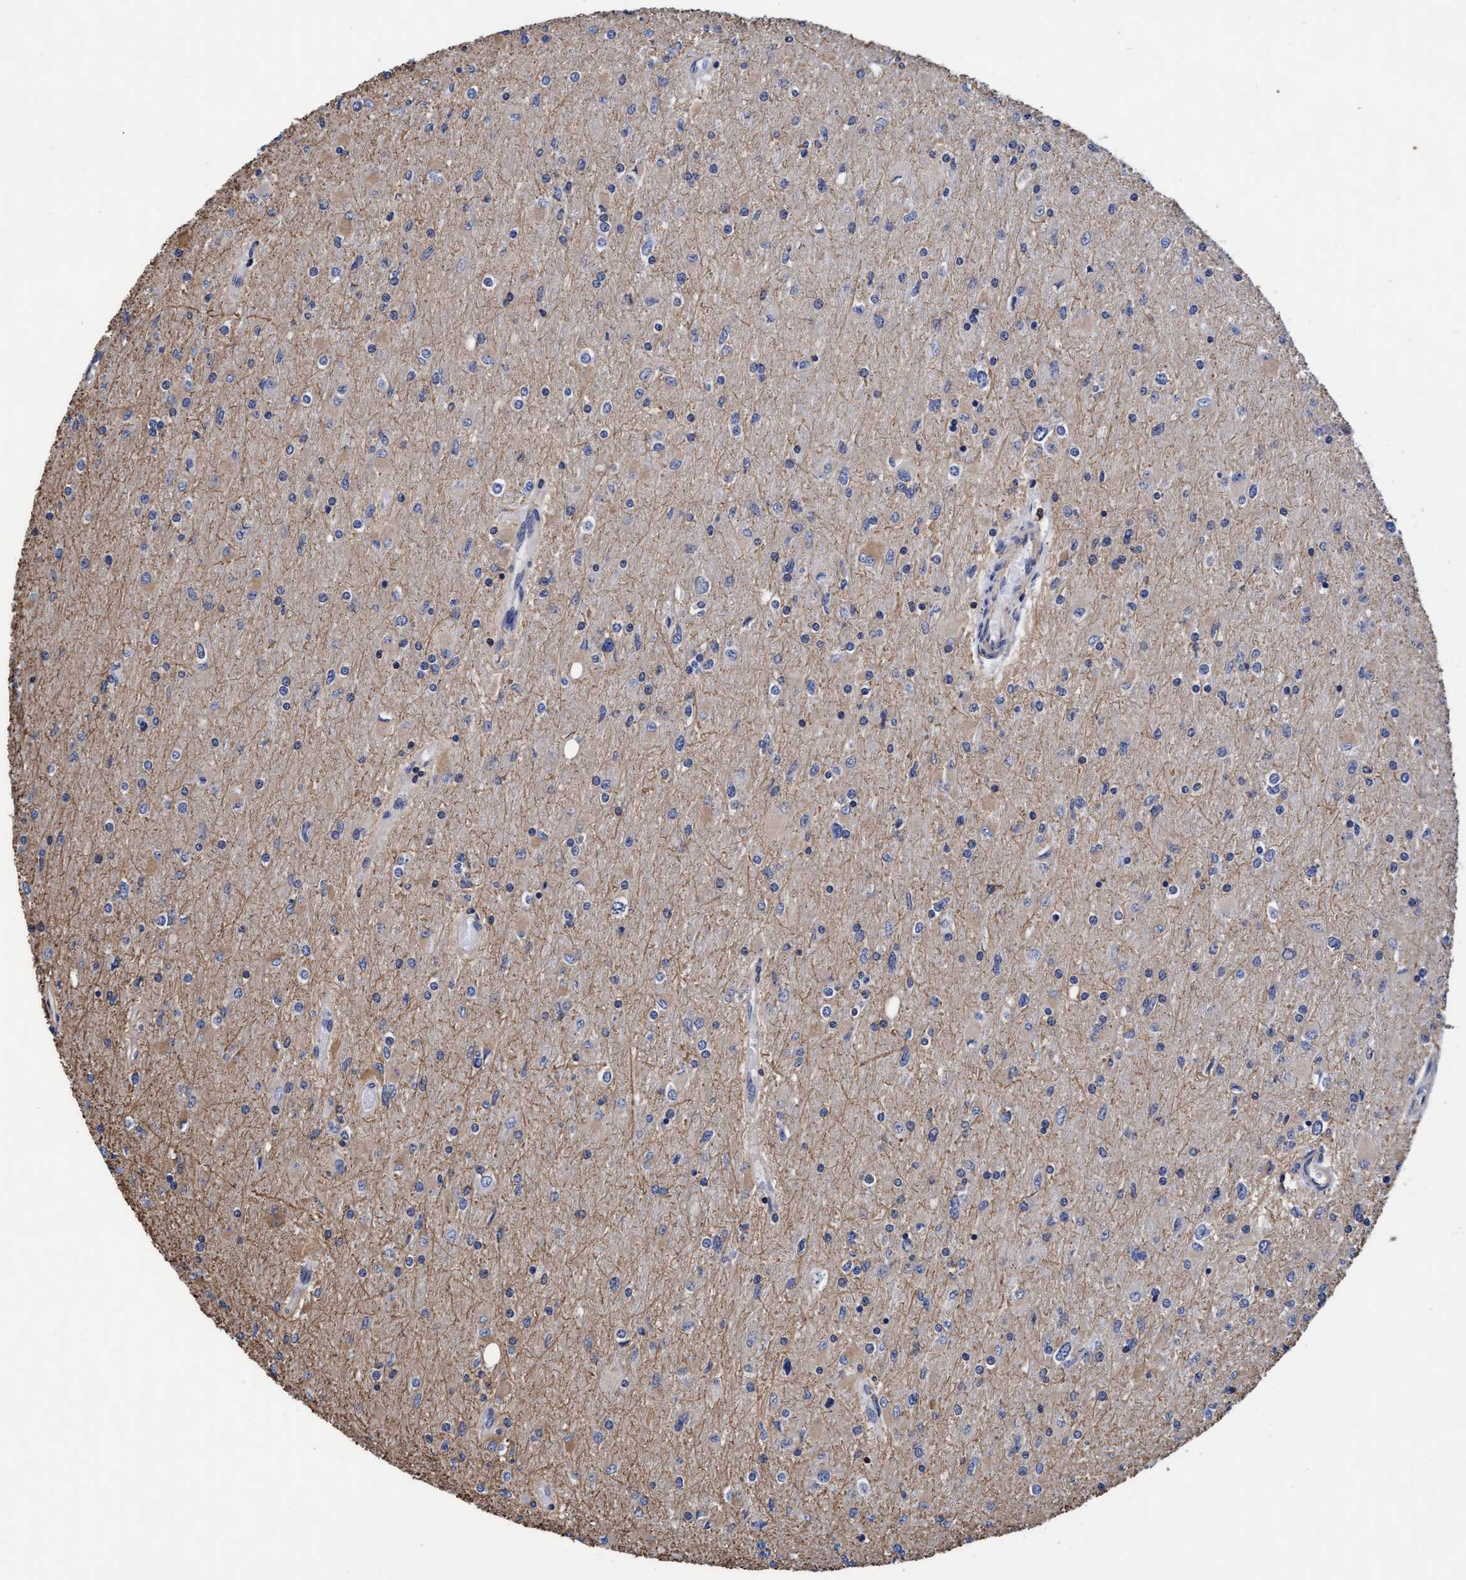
{"staining": {"intensity": "negative", "quantity": "none", "location": "none"}, "tissue": "glioma", "cell_type": "Tumor cells", "image_type": "cancer", "snomed": [{"axis": "morphology", "description": "Glioma, malignant, High grade"}, {"axis": "topography", "description": "Cerebral cortex"}], "caption": "Immunohistochemistry of glioma displays no expression in tumor cells.", "gene": "GRHPR", "patient": {"sex": "female", "age": 36}}